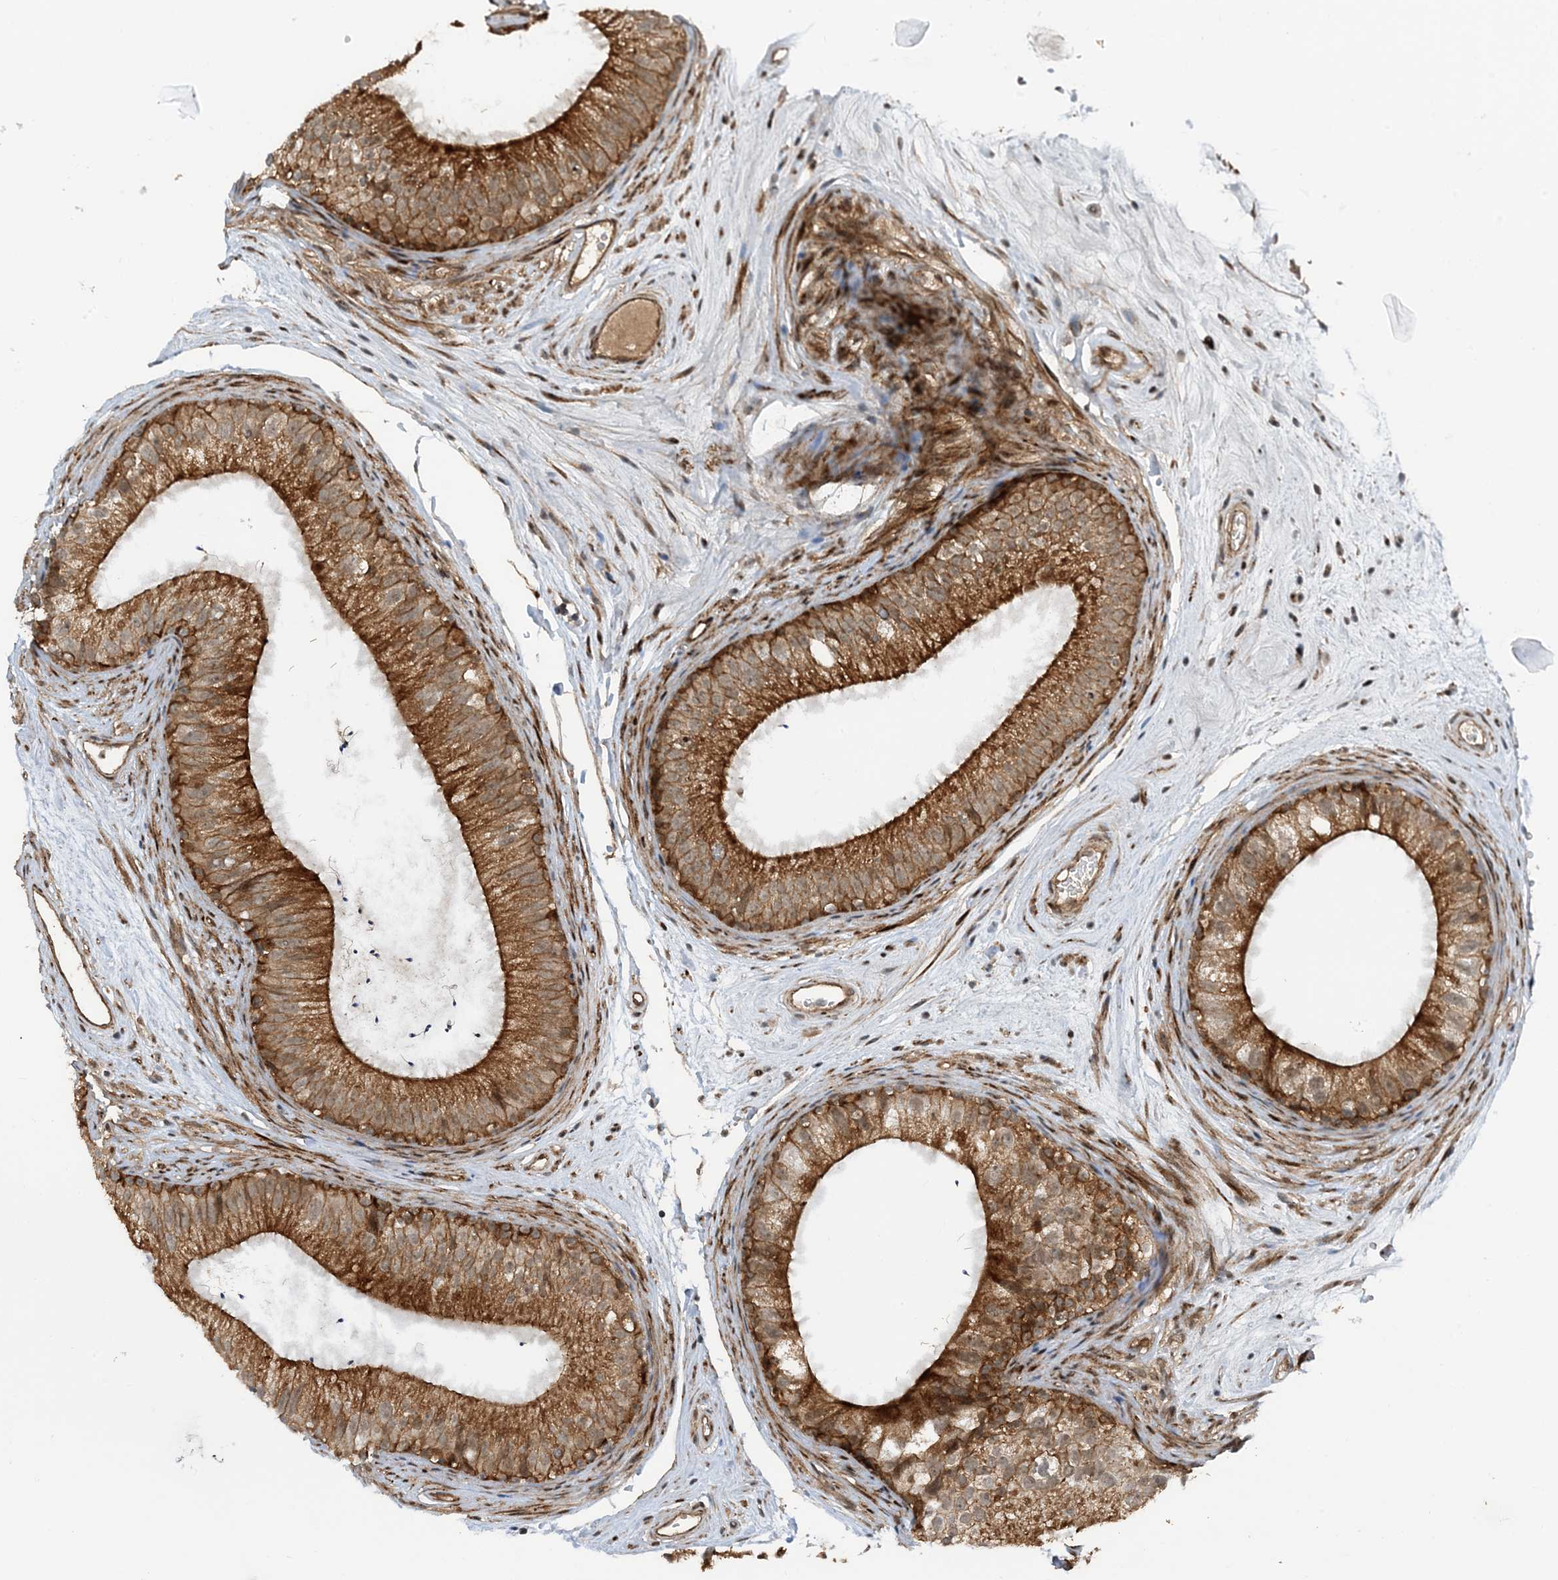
{"staining": {"intensity": "strong", "quantity": ">75%", "location": "cytoplasmic/membranous"}, "tissue": "epididymis", "cell_type": "Glandular cells", "image_type": "normal", "snomed": [{"axis": "morphology", "description": "Normal tissue, NOS"}, {"axis": "topography", "description": "Epididymis"}], "caption": "Strong cytoplasmic/membranous expression for a protein is present in approximately >75% of glandular cells of normal epididymis using immunohistochemistry (IHC).", "gene": "HEMK1", "patient": {"sex": "male", "age": 77}}